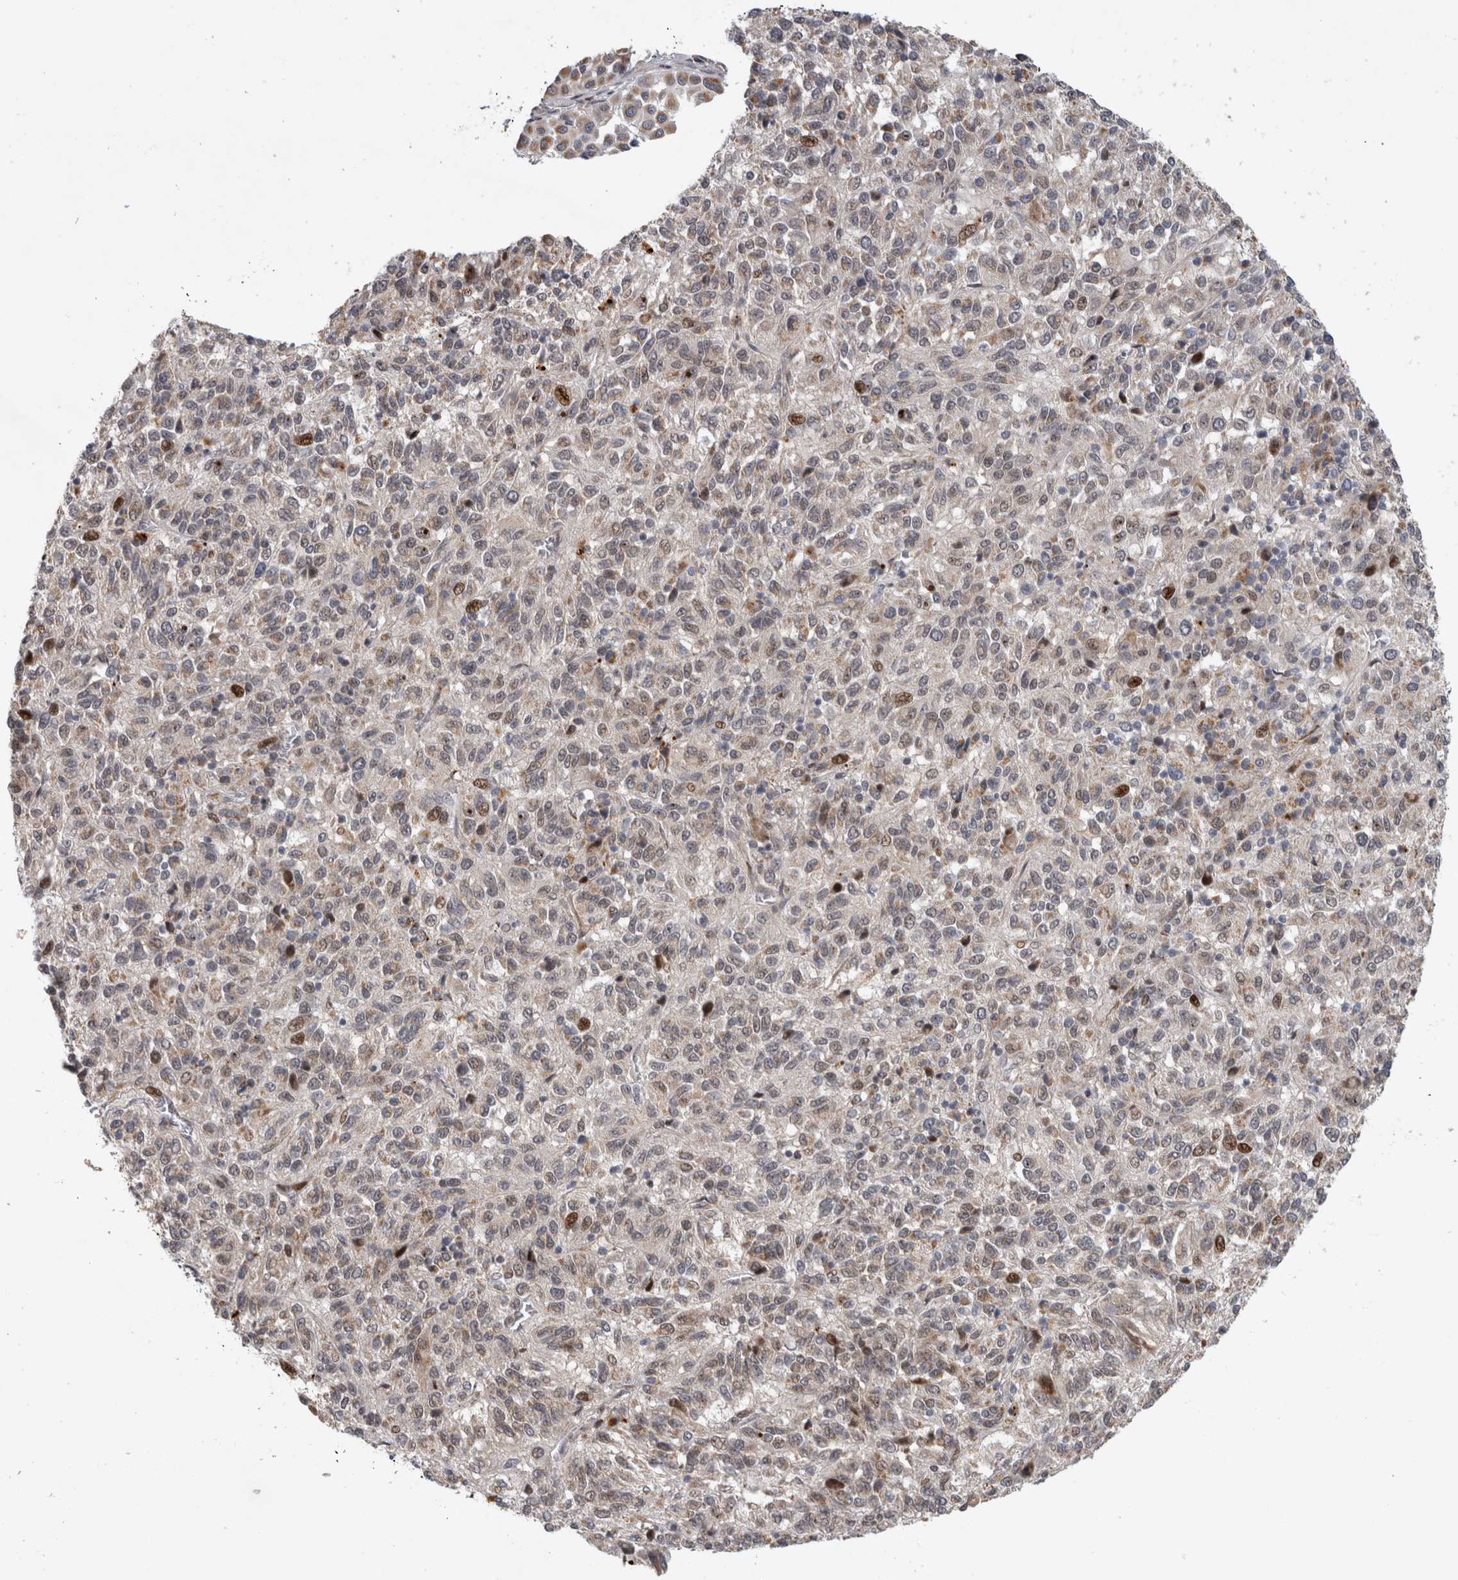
{"staining": {"intensity": "moderate", "quantity": "<25%", "location": "cytoplasmic/membranous,nuclear"}, "tissue": "melanoma", "cell_type": "Tumor cells", "image_type": "cancer", "snomed": [{"axis": "morphology", "description": "Malignant melanoma, Metastatic site"}, {"axis": "topography", "description": "Lung"}], "caption": "A brown stain shows moderate cytoplasmic/membranous and nuclear expression of a protein in malignant melanoma (metastatic site) tumor cells.", "gene": "RBM48", "patient": {"sex": "male", "age": 64}}